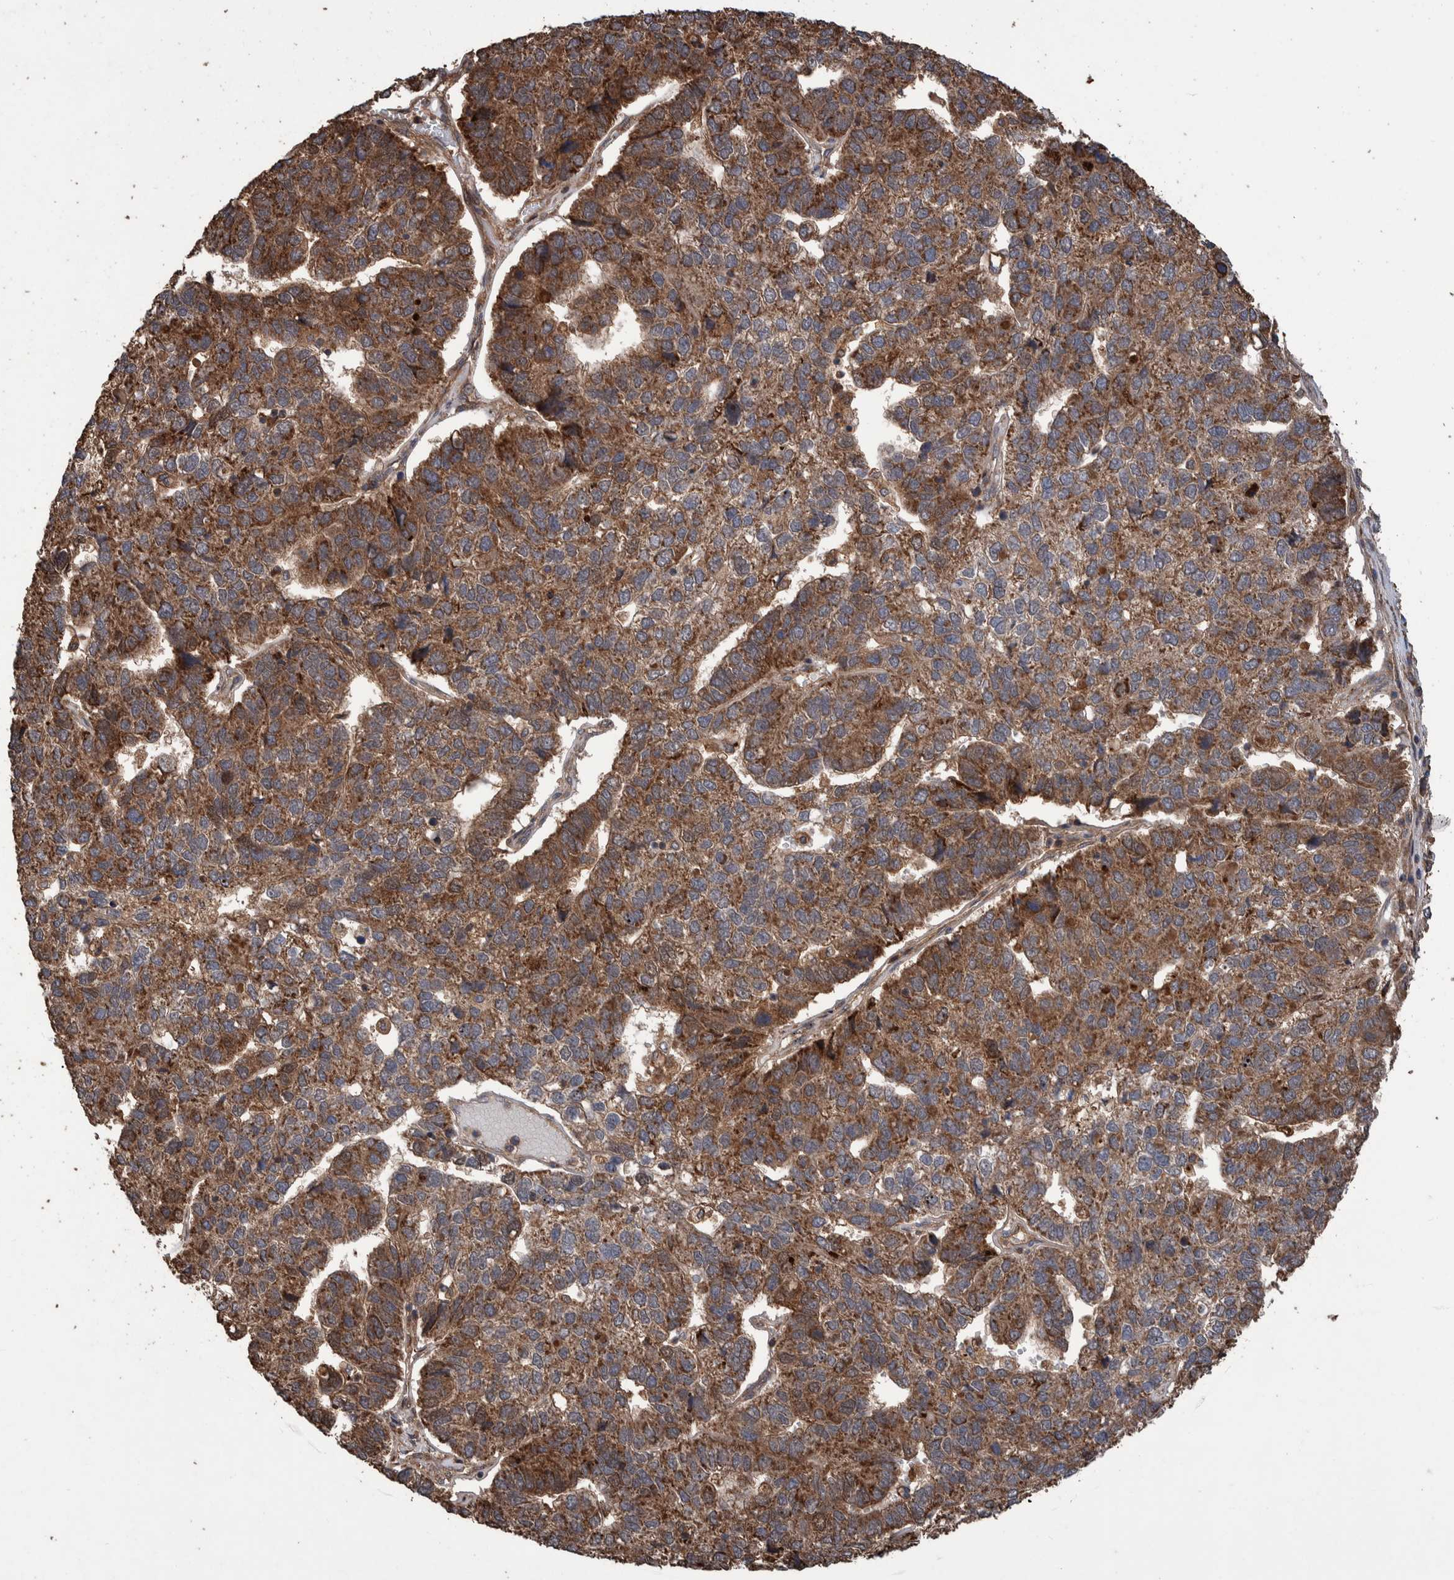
{"staining": {"intensity": "moderate", "quantity": ">75%", "location": "cytoplasmic/membranous"}, "tissue": "pancreatic cancer", "cell_type": "Tumor cells", "image_type": "cancer", "snomed": [{"axis": "morphology", "description": "Adenocarcinoma, NOS"}, {"axis": "topography", "description": "Pancreas"}], "caption": "Immunohistochemical staining of pancreatic cancer shows medium levels of moderate cytoplasmic/membranous protein staining in about >75% of tumor cells.", "gene": "TRIM16", "patient": {"sex": "female", "age": 61}}